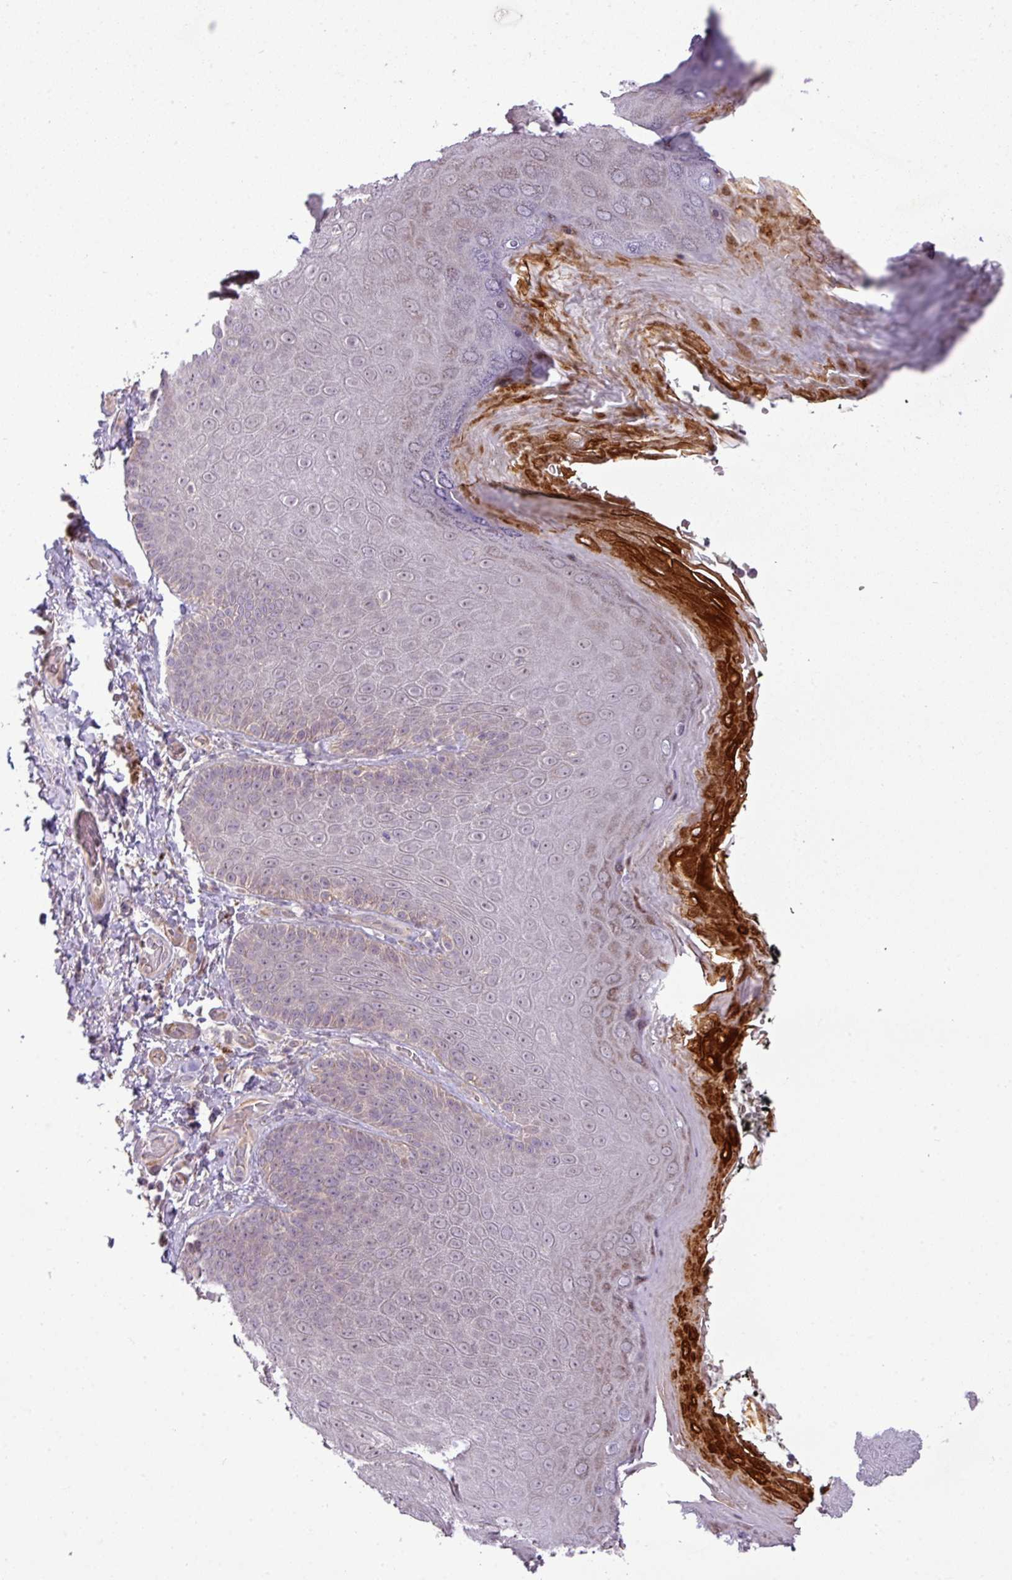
{"staining": {"intensity": "strong", "quantity": "<25%", "location": "cytoplasmic/membranous"}, "tissue": "skin", "cell_type": "Epidermal cells", "image_type": "normal", "snomed": [{"axis": "morphology", "description": "Normal tissue, NOS"}, {"axis": "topography", "description": "Anal"}, {"axis": "topography", "description": "Peripheral nerve tissue"}], "caption": "Benign skin was stained to show a protein in brown. There is medium levels of strong cytoplasmic/membranous expression in approximately <25% of epidermal cells.", "gene": "ZNF35", "patient": {"sex": "male", "age": 53}}